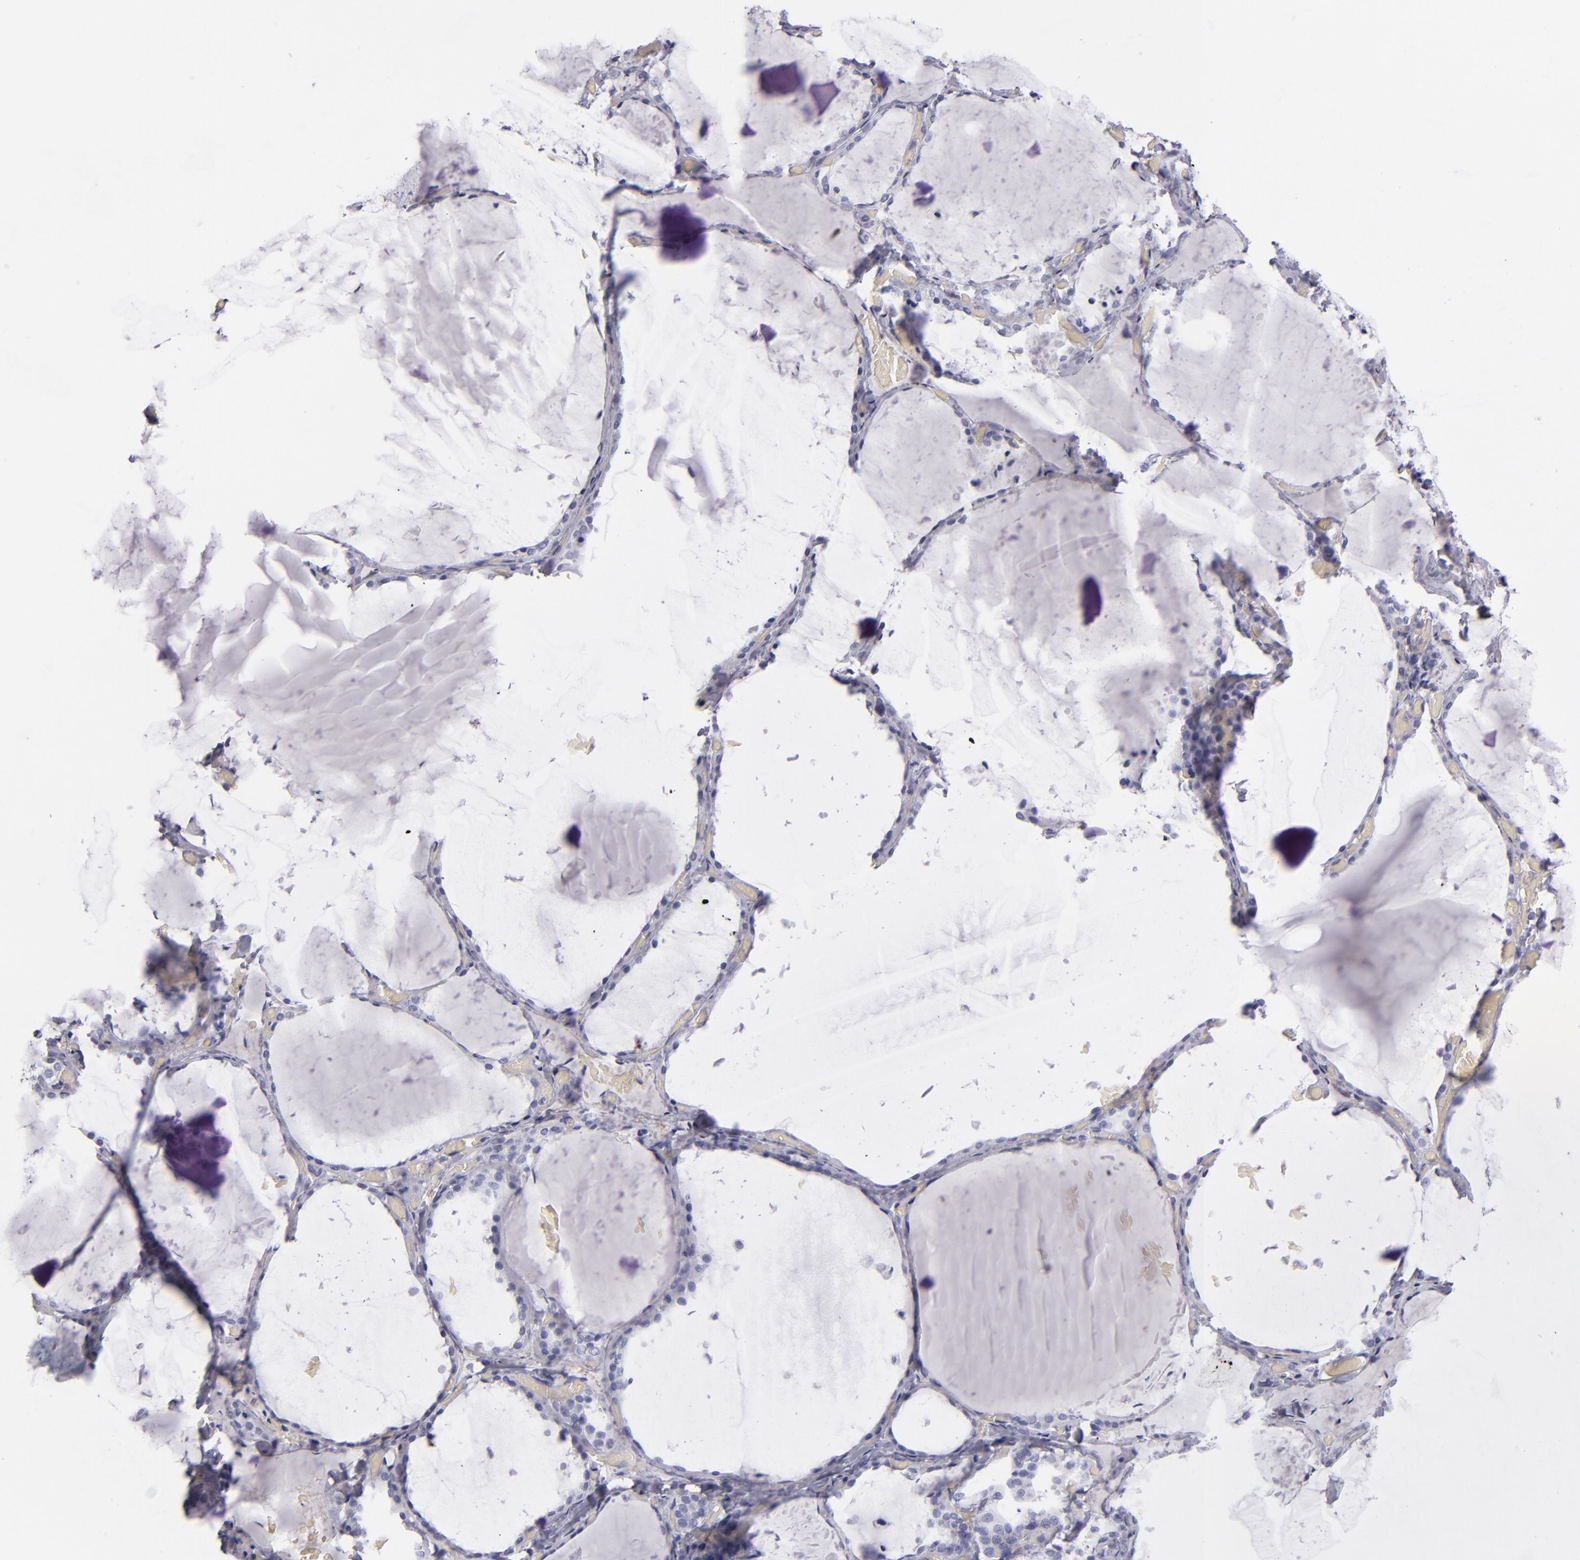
{"staining": {"intensity": "negative", "quantity": "none", "location": "none"}, "tissue": "thyroid gland", "cell_type": "Glandular cells", "image_type": "normal", "snomed": [{"axis": "morphology", "description": "Normal tissue, NOS"}, {"axis": "topography", "description": "Thyroid gland"}], "caption": "The photomicrograph reveals no significant expression in glandular cells of thyroid gland.", "gene": "ANPEP", "patient": {"sex": "female", "age": 22}}